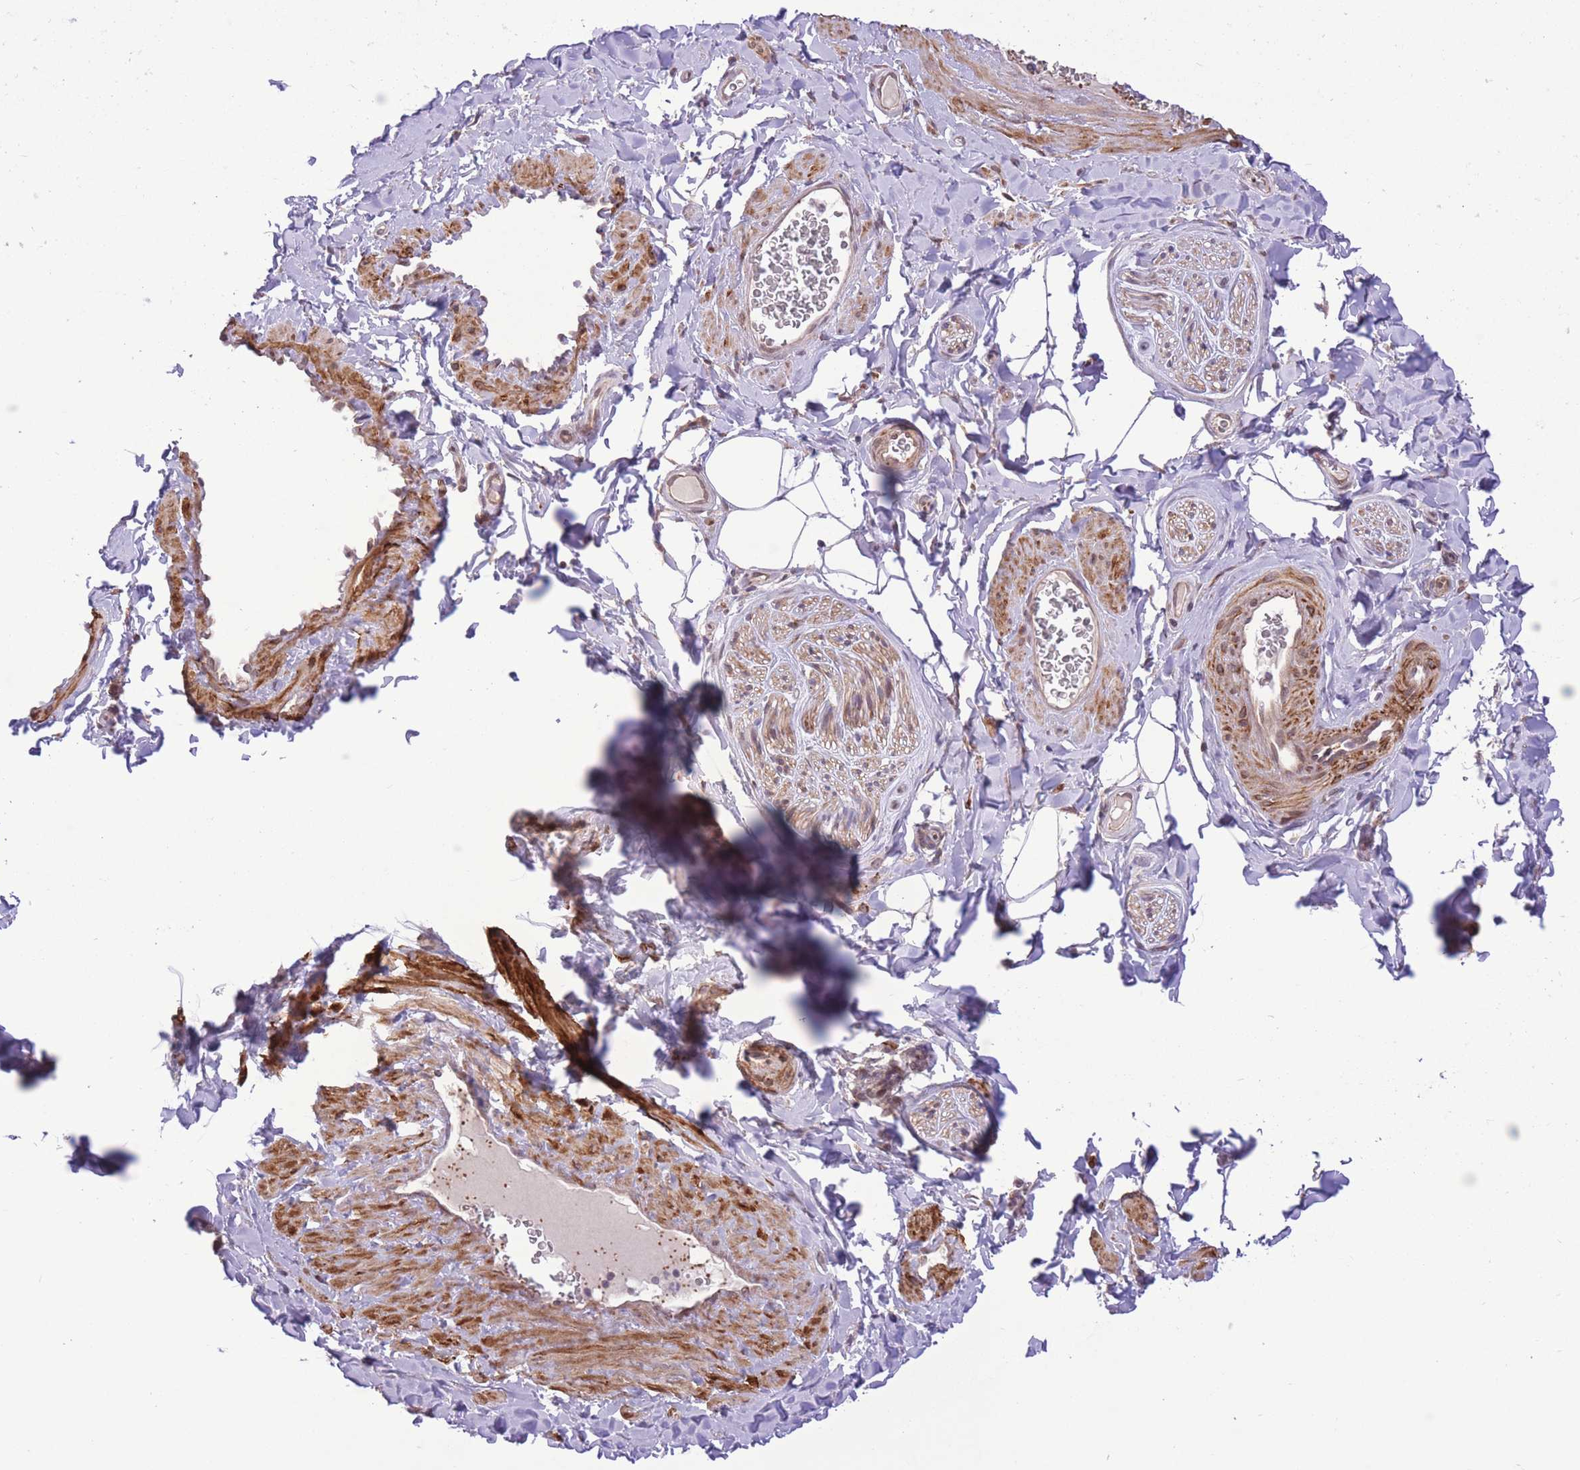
{"staining": {"intensity": "negative", "quantity": "none", "location": "none"}, "tissue": "adipose tissue", "cell_type": "Adipocytes", "image_type": "normal", "snomed": [{"axis": "morphology", "description": "Normal tissue, NOS"}, {"axis": "topography", "description": "Soft tissue"}, {"axis": "topography", "description": "Adipose tissue"}, {"axis": "topography", "description": "Vascular tissue"}, {"axis": "topography", "description": "Peripheral nerve tissue"}], "caption": "A high-resolution photomicrograph shows immunohistochemistry staining of benign adipose tissue, which shows no significant expression in adipocytes.", "gene": "ZBED5", "patient": {"sex": "male", "age": 46}}